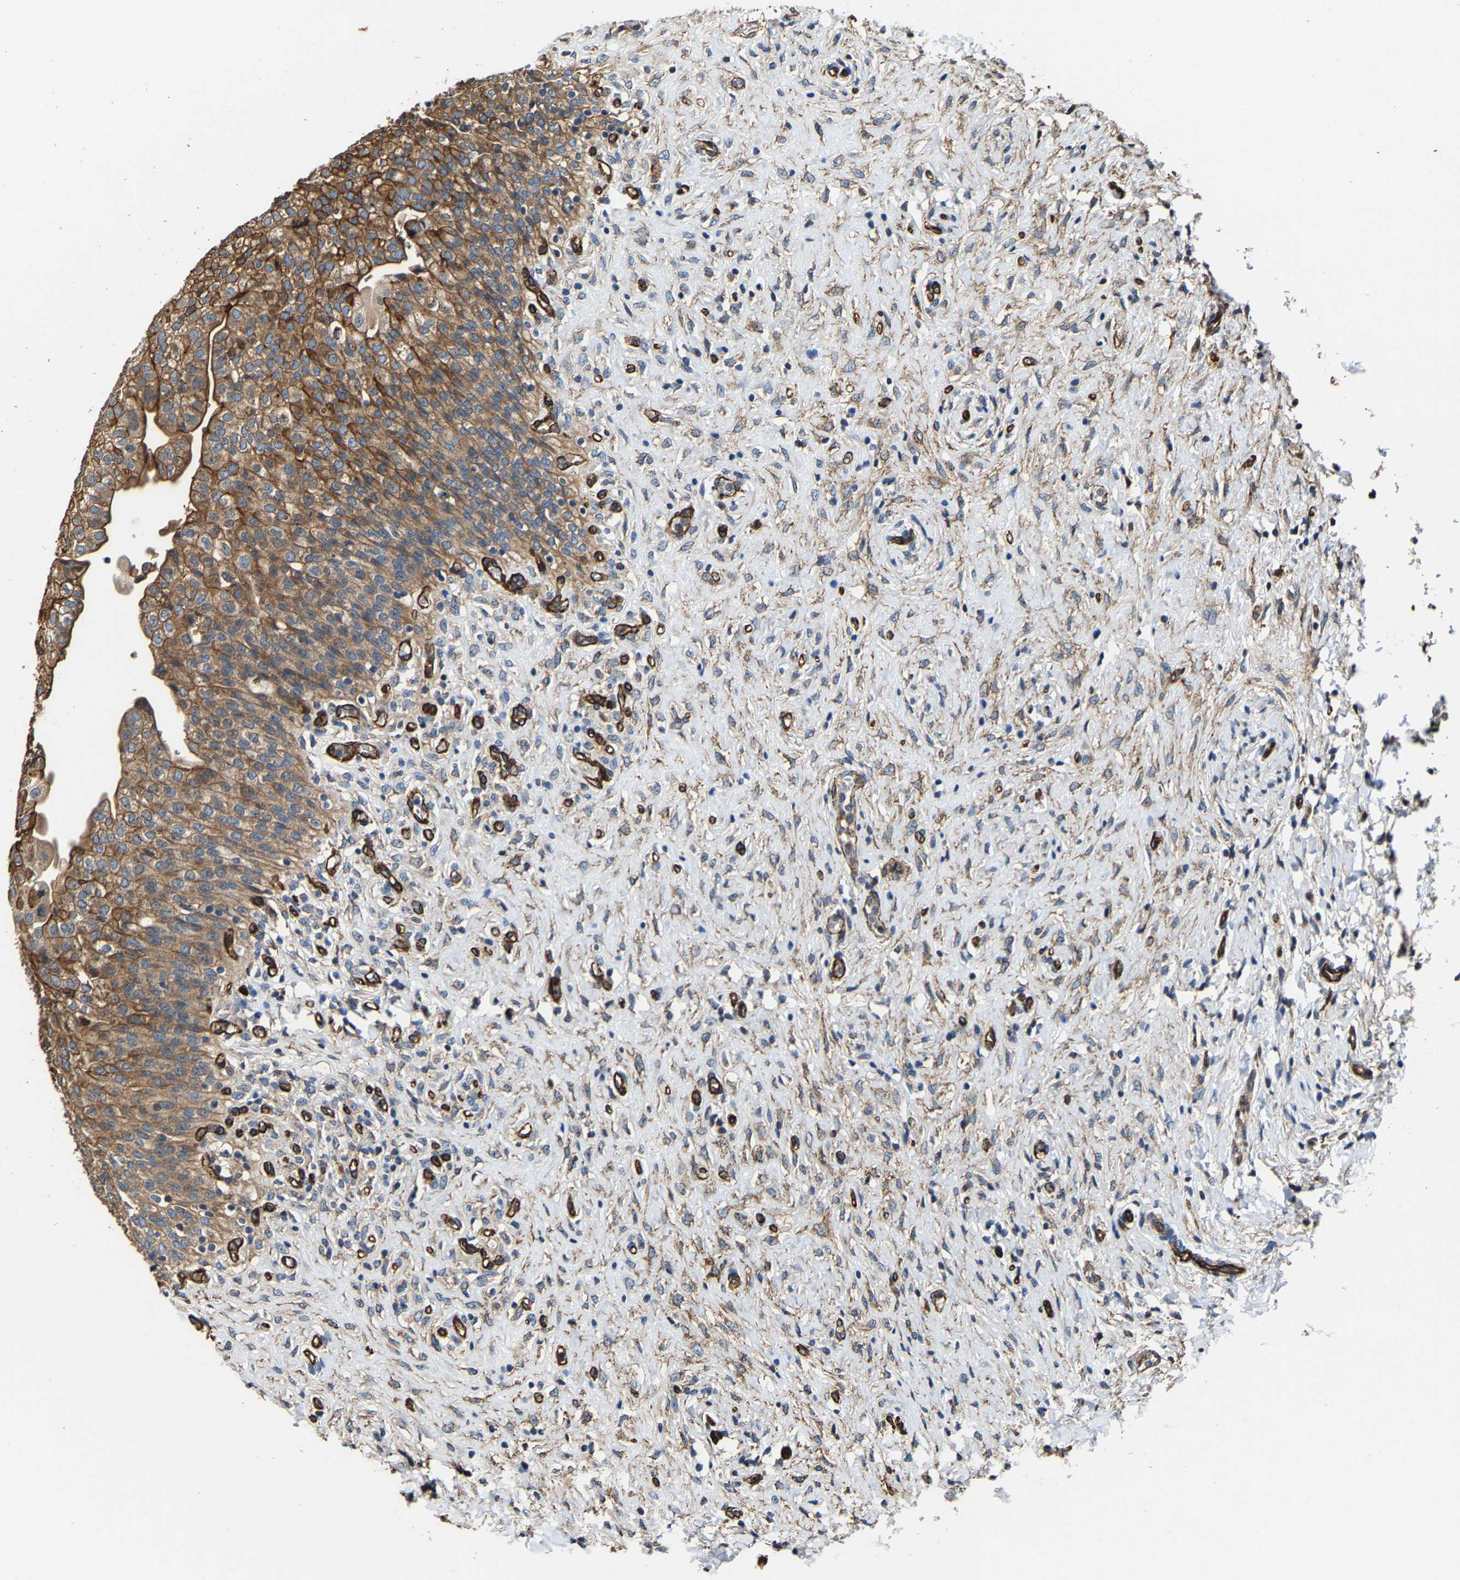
{"staining": {"intensity": "moderate", "quantity": ">75%", "location": "cytoplasmic/membranous"}, "tissue": "urinary bladder", "cell_type": "Urothelial cells", "image_type": "normal", "snomed": [{"axis": "morphology", "description": "Urothelial carcinoma, High grade"}, {"axis": "topography", "description": "Urinary bladder"}], "caption": "High-magnification brightfield microscopy of unremarkable urinary bladder stained with DAB (3,3'-diaminobenzidine) (brown) and counterstained with hematoxylin (blue). urothelial cells exhibit moderate cytoplasmic/membranous expression is seen in about>75% of cells.", "gene": "GFRA3", "patient": {"sex": "male", "age": 46}}